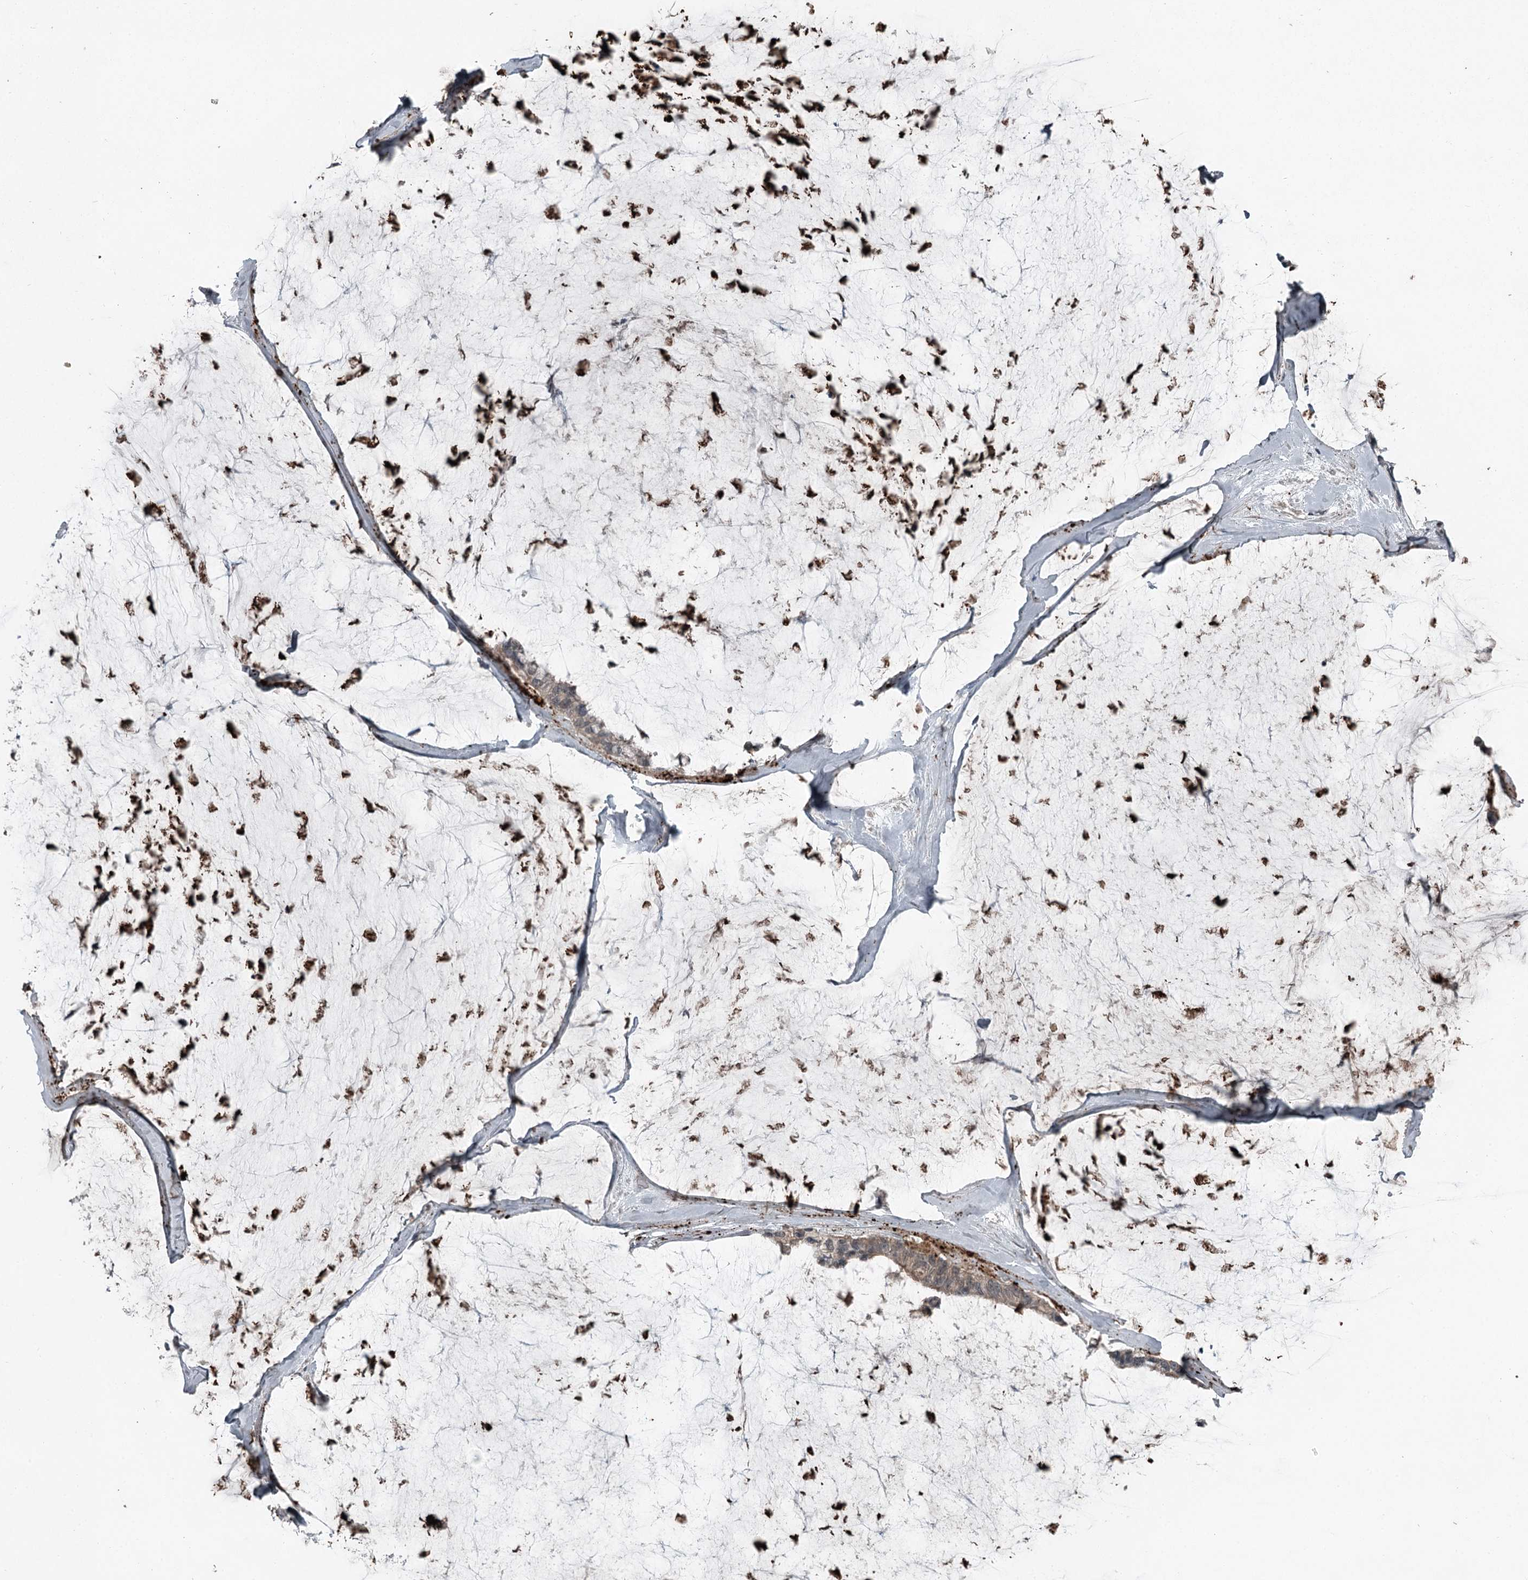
{"staining": {"intensity": "weak", "quantity": "<25%", "location": "cytoplasmic/membranous"}, "tissue": "ovarian cancer", "cell_type": "Tumor cells", "image_type": "cancer", "snomed": [{"axis": "morphology", "description": "Cystadenocarcinoma, mucinous, NOS"}, {"axis": "topography", "description": "Ovary"}], "caption": "DAB immunohistochemical staining of human ovarian mucinous cystadenocarcinoma shows no significant positivity in tumor cells.", "gene": "SLC39A8", "patient": {"sex": "female", "age": 39}}